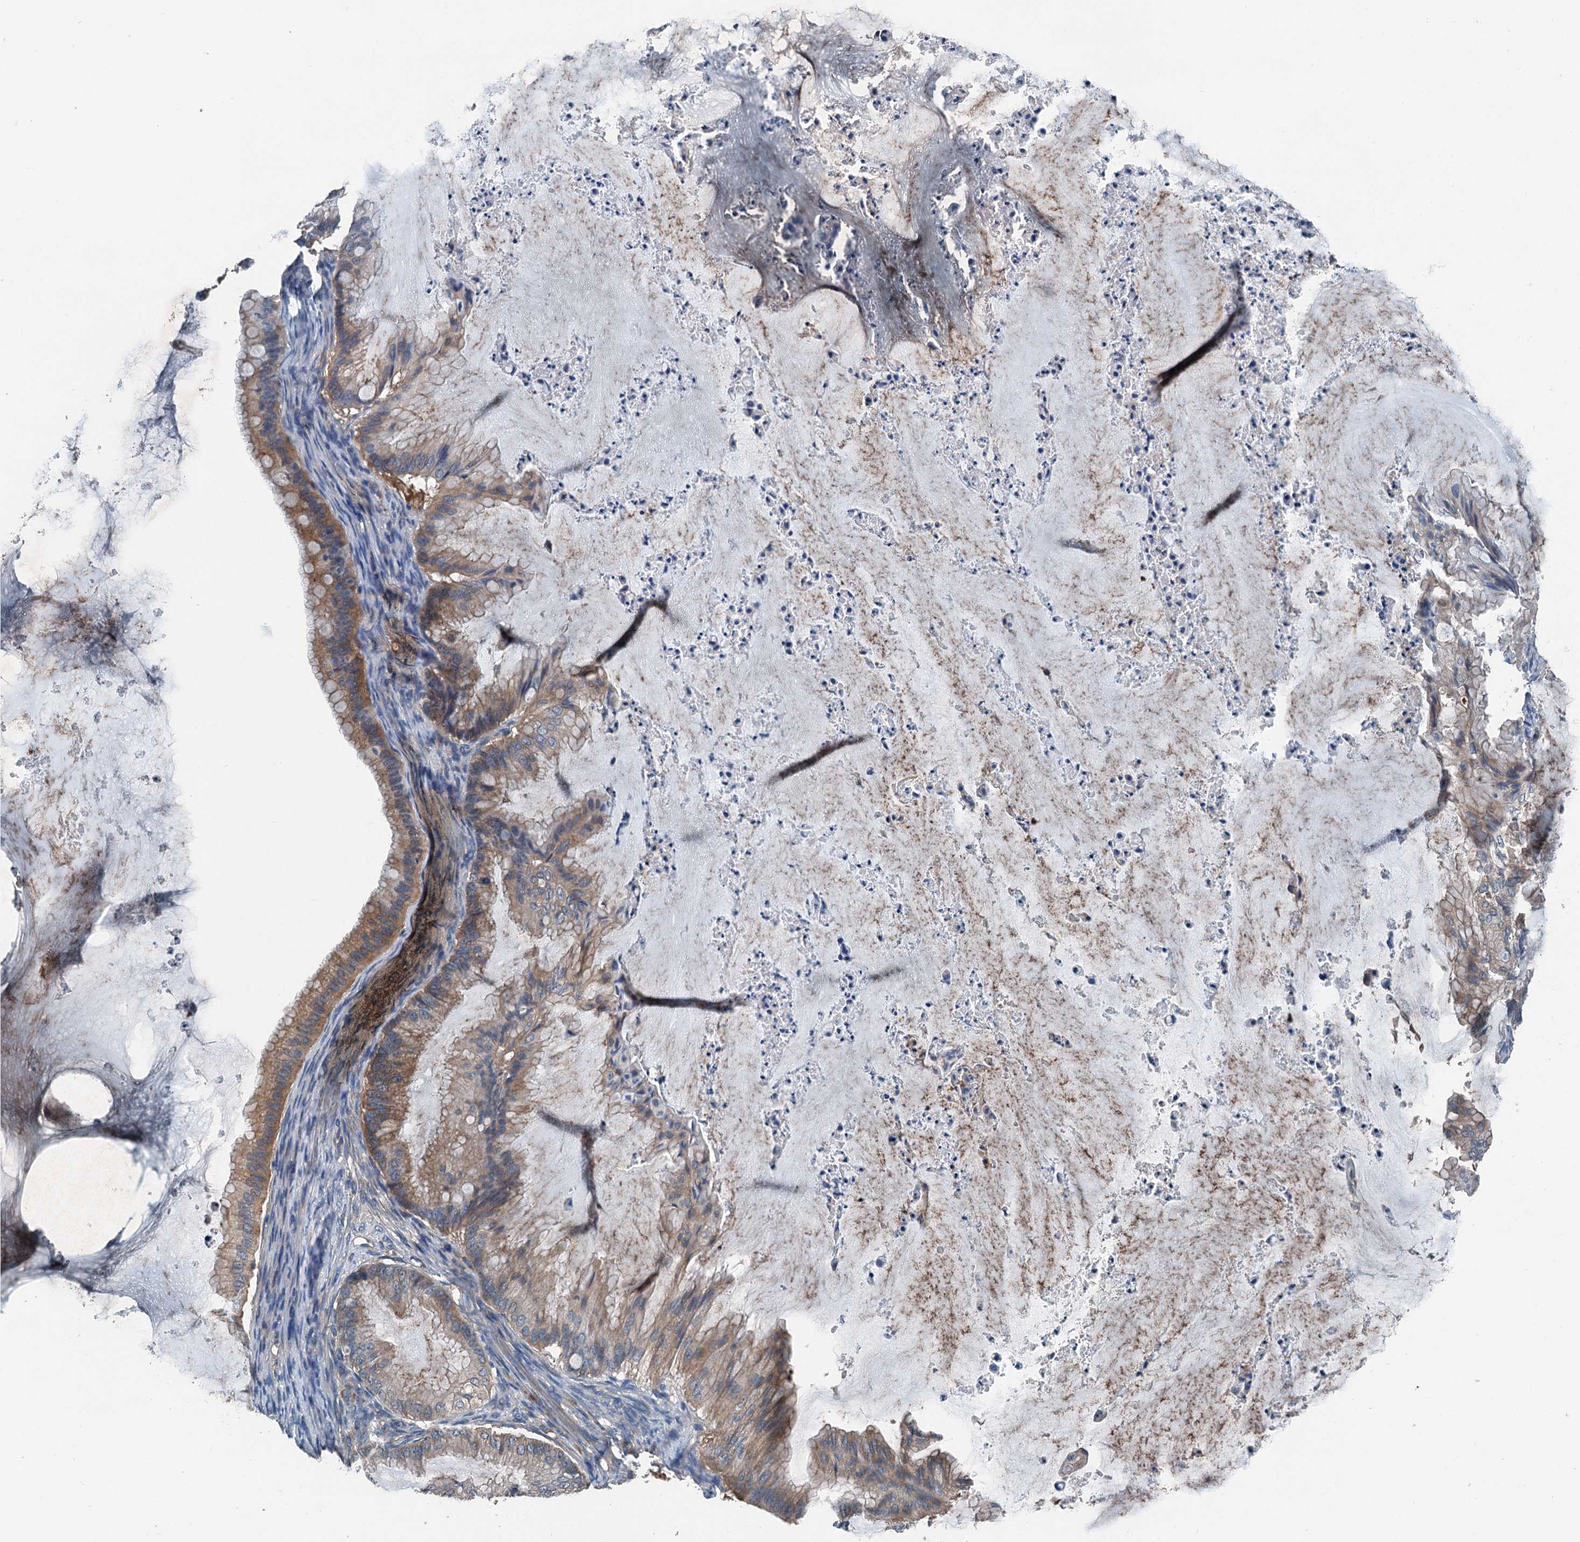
{"staining": {"intensity": "moderate", "quantity": "25%-75%", "location": "cytoplasmic/membranous"}, "tissue": "ovarian cancer", "cell_type": "Tumor cells", "image_type": "cancer", "snomed": [{"axis": "morphology", "description": "Cystadenocarcinoma, mucinous, NOS"}, {"axis": "topography", "description": "Ovary"}], "caption": "Ovarian mucinous cystadenocarcinoma stained with immunohistochemistry exhibits moderate cytoplasmic/membranous expression in approximately 25%-75% of tumor cells.", "gene": "PDSS1", "patient": {"sex": "female", "age": 71}}